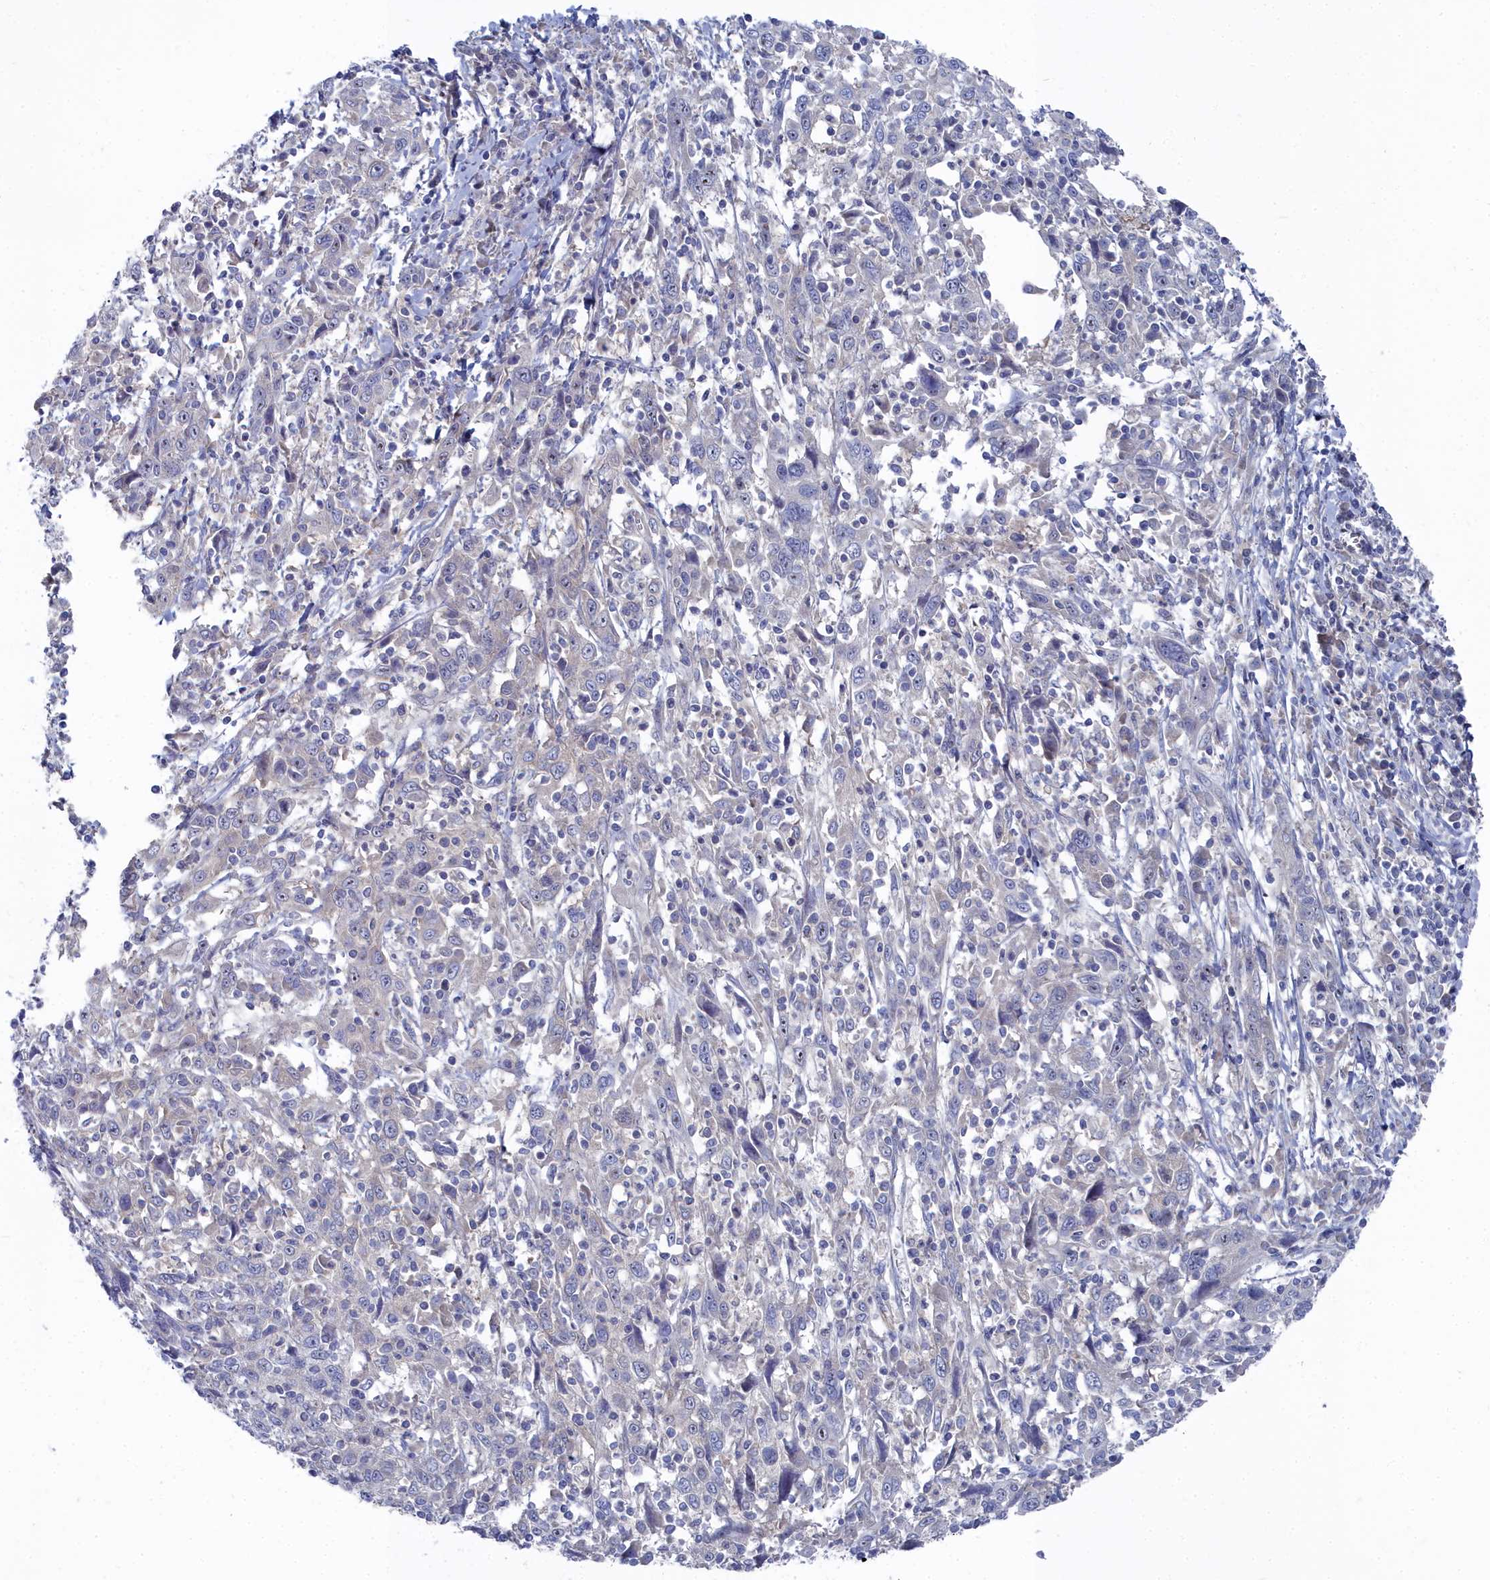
{"staining": {"intensity": "negative", "quantity": "none", "location": "none"}, "tissue": "cervical cancer", "cell_type": "Tumor cells", "image_type": "cancer", "snomed": [{"axis": "morphology", "description": "Squamous cell carcinoma, NOS"}, {"axis": "topography", "description": "Cervix"}], "caption": "A high-resolution micrograph shows IHC staining of squamous cell carcinoma (cervical), which reveals no significant staining in tumor cells.", "gene": "CCDC149", "patient": {"sex": "female", "age": 46}}